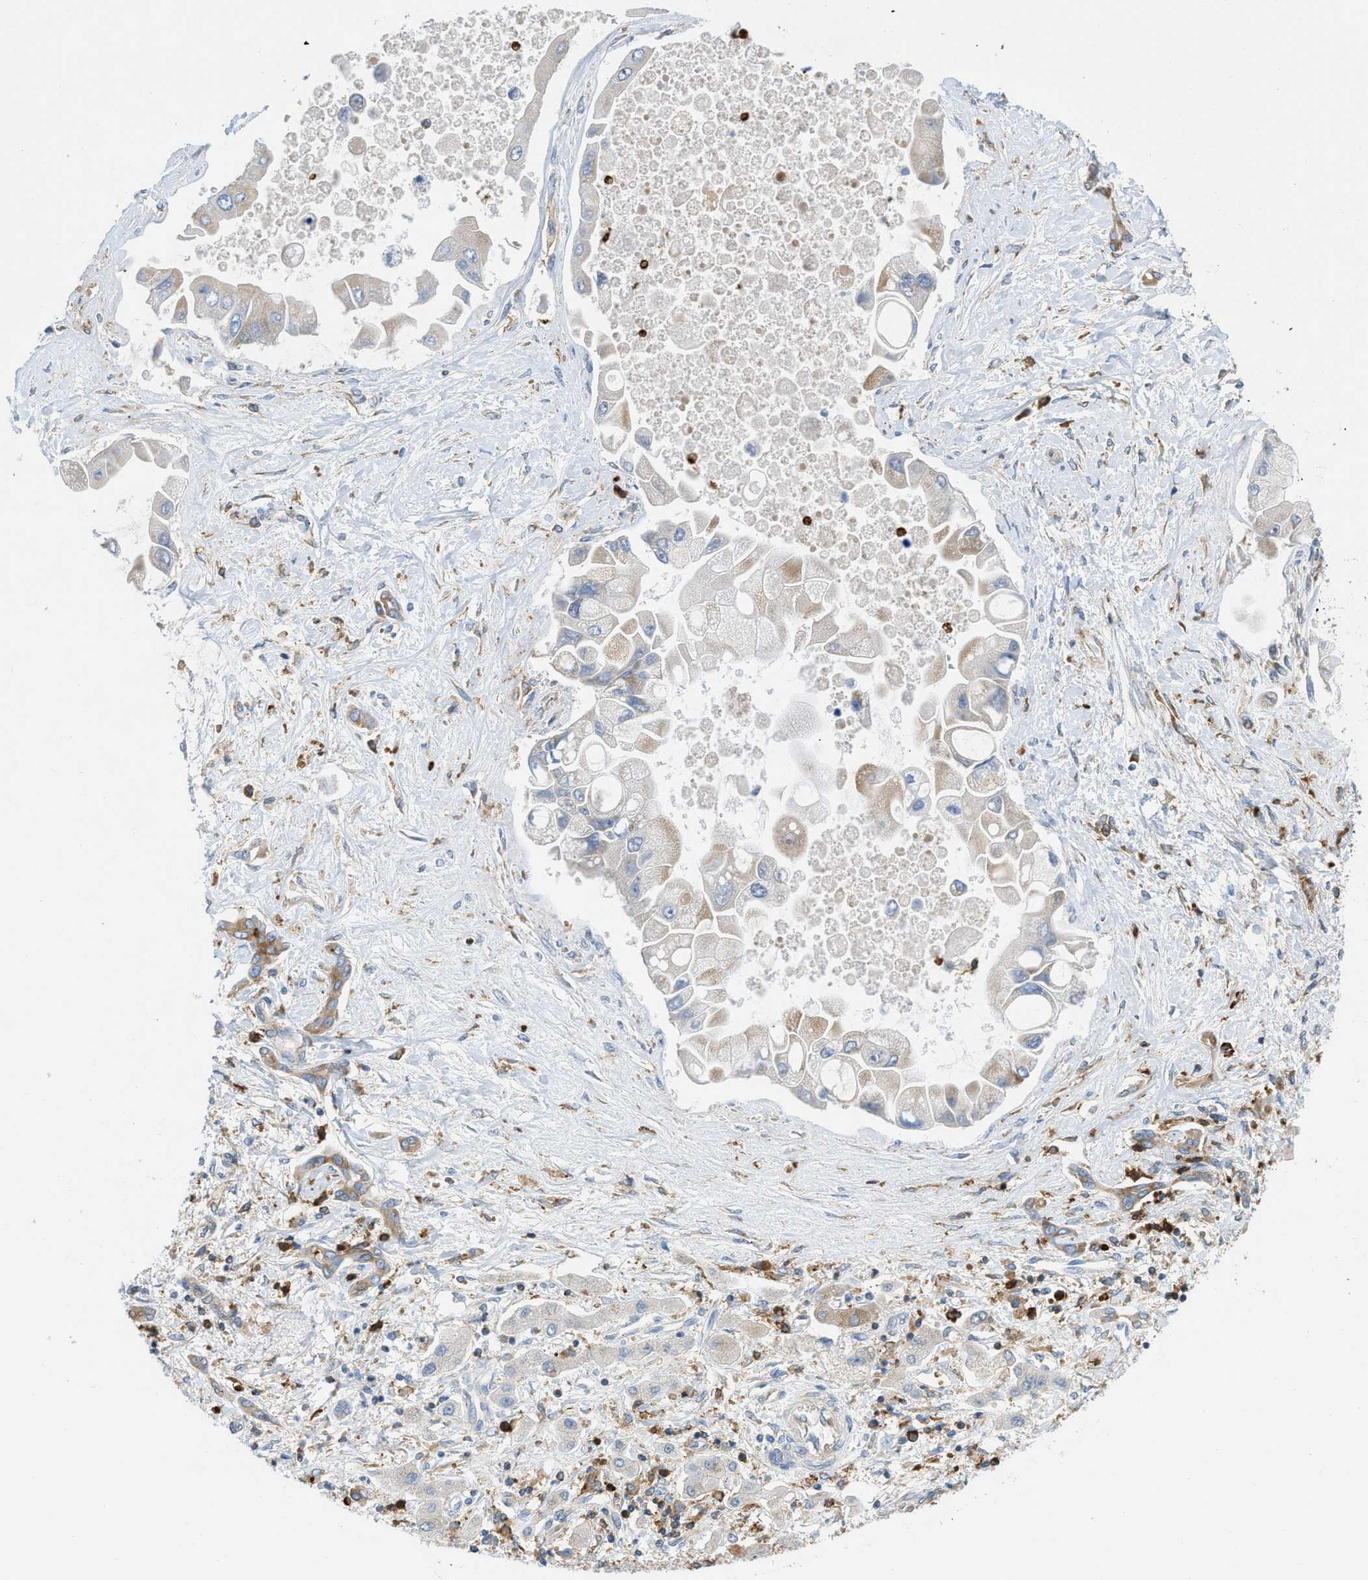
{"staining": {"intensity": "moderate", "quantity": "<25%", "location": "cytoplasmic/membranous"}, "tissue": "liver cancer", "cell_type": "Tumor cells", "image_type": "cancer", "snomed": [{"axis": "morphology", "description": "Cholangiocarcinoma"}, {"axis": "topography", "description": "Liver"}], "caption": "Liver cancer stained for a protein (brown) reveals moderate cytoplasmic/membranous positive expression in about <25% of tumor cells.", "gene": "GPAT4", "patient": {"sex": "male", "age": 50}}